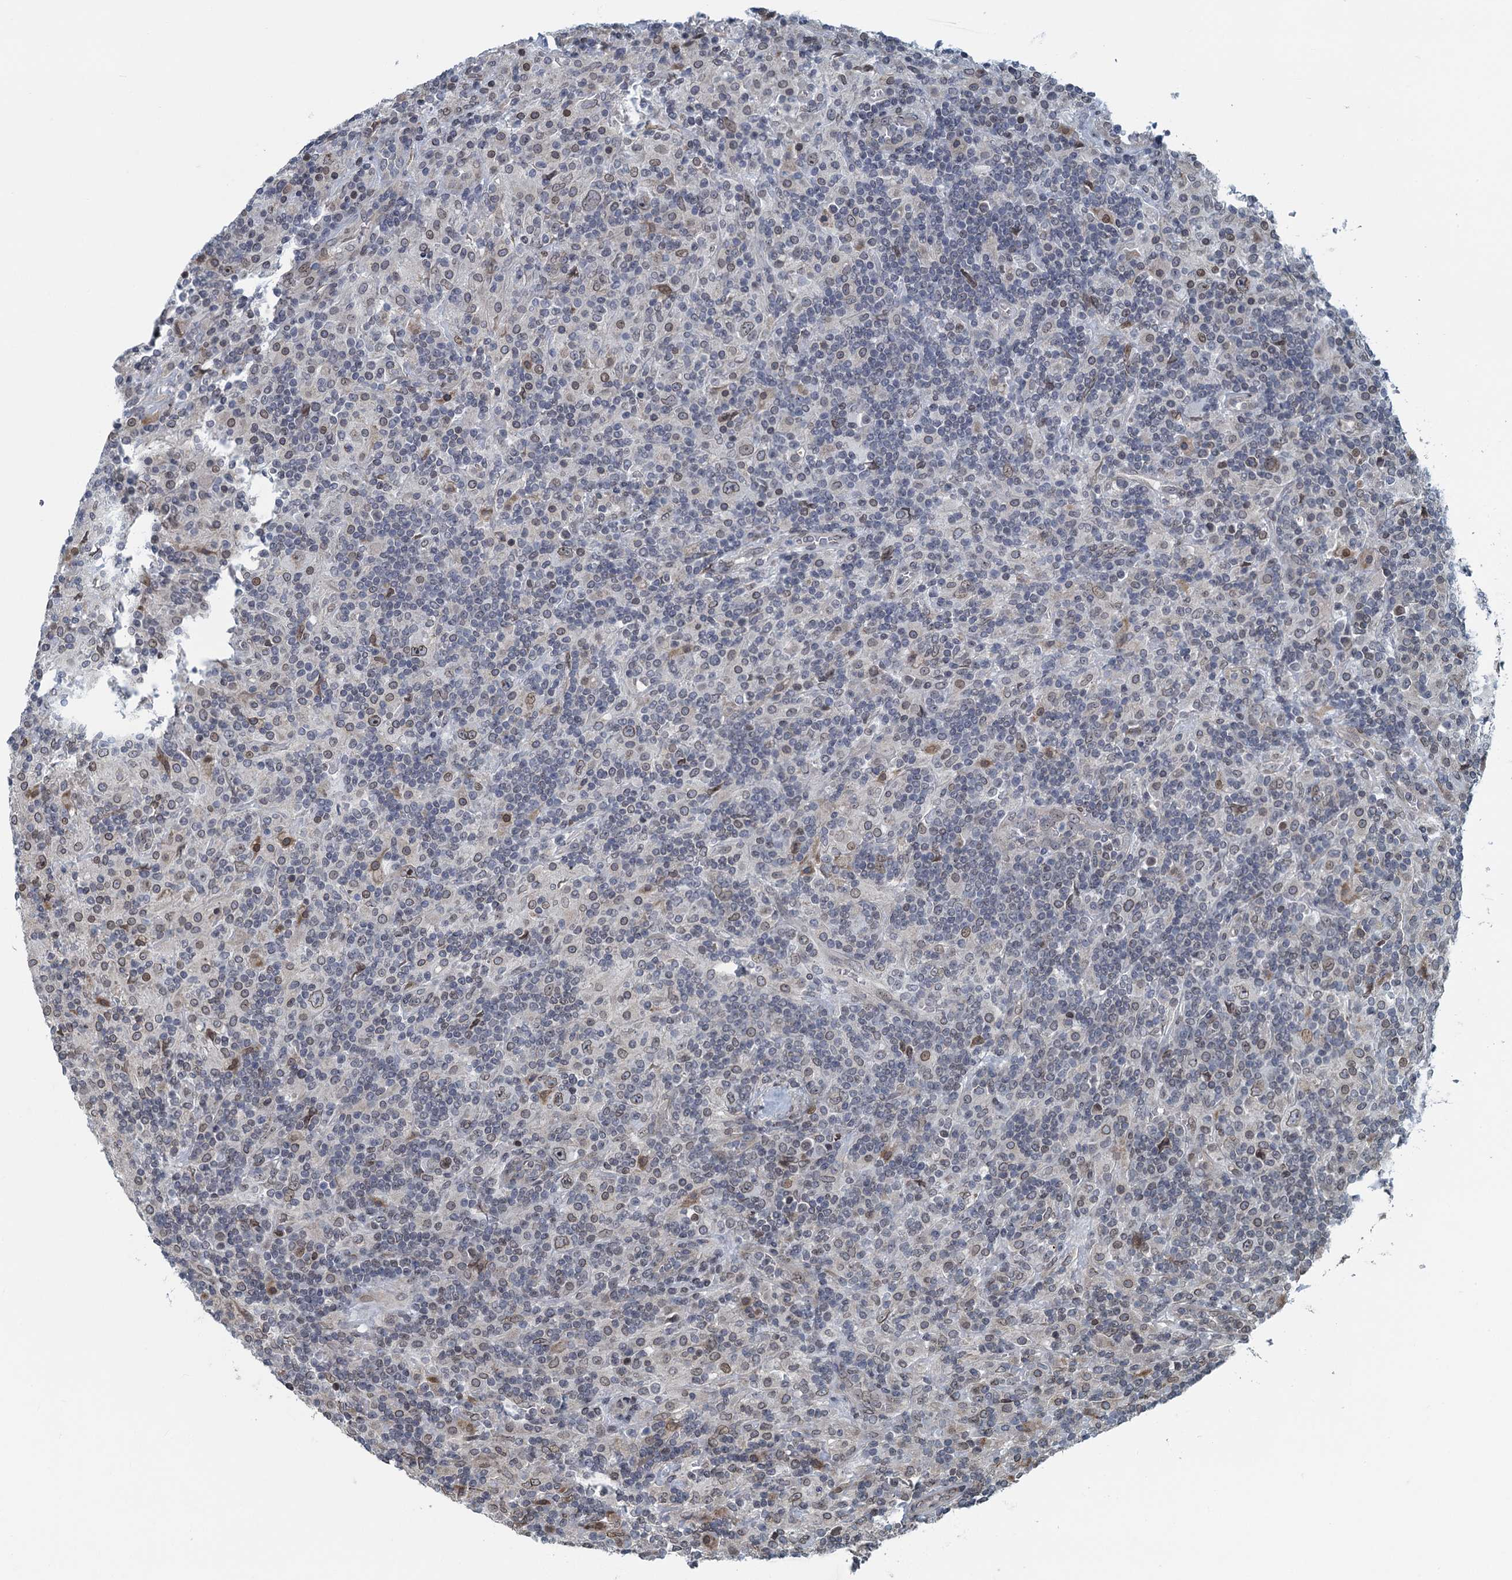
{"staining": {"intensity": "weak", "quantity": ">75%", "location": "cytoplasmic/membranous,nuclear"}, "tissue": "lymphoma", "cell_type": "Tumor cells", "image_type": "cancer", "snomed": [{"axis": "morphology", "description": "Hodgkin's disease, NOS"}, {"axis": "topography", "description": "Lymph node"}], "caption": "Weak cytoplasmic/membranous and nuclear expression for a protein is seen in about >75% of tumor cells of lymphoma using immunohistochemistry.", "gene": "CCDC34", "patient": {"sex": "male", "age": 70}}